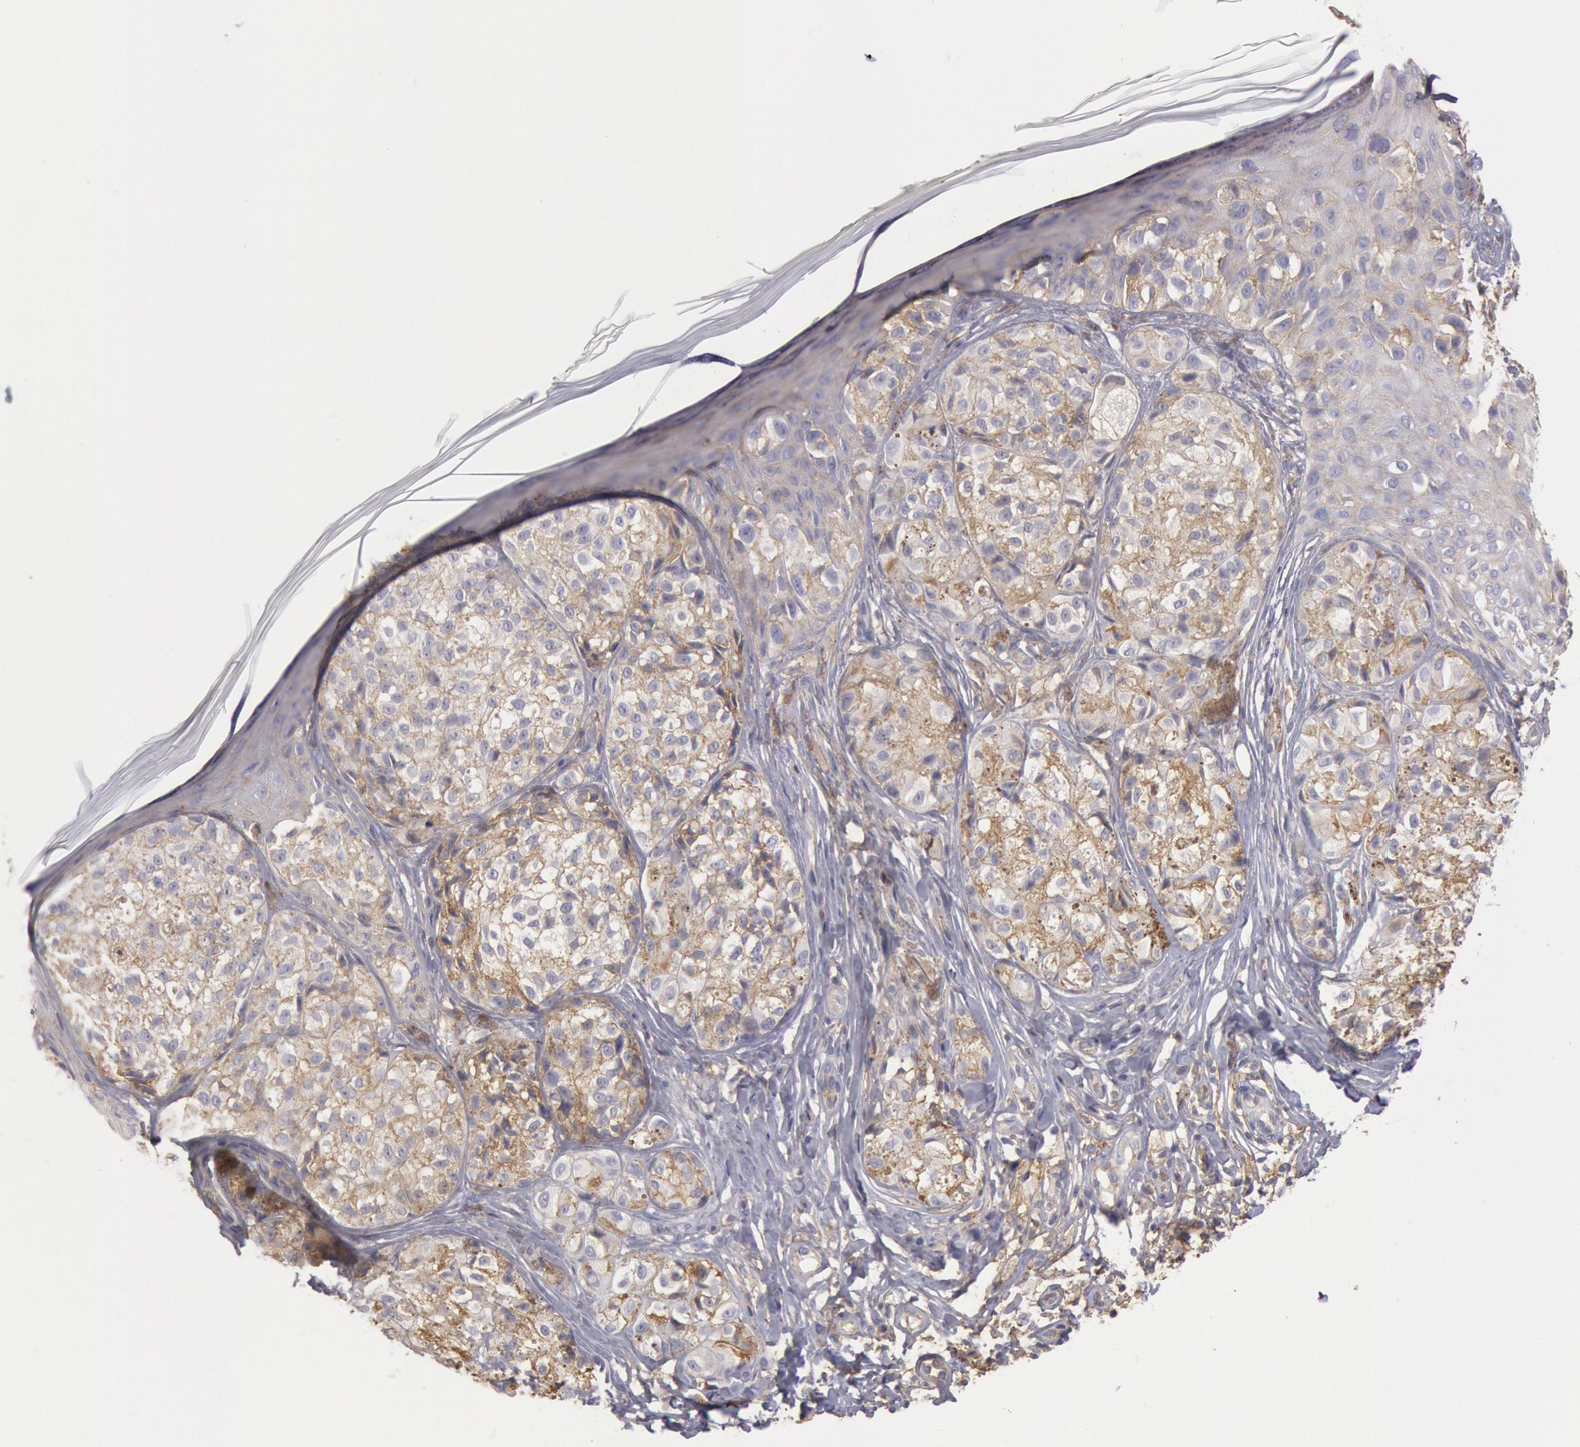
{"staining": {"intensity": "weak", "quantity": ">75%", "location": "cytoplasmic/membranous"}, "tissue": "melanoma", "cell_type": "Tumor cells", "image_type": "cancer", "snomed": [{"axis": "morphology", "description": "Malignant melanoma, NOS"}, {"axis": "topography", "description": "Skin"}], "caption": "Human malignant melanoma stained for a protein (brown) shows weak cytoplasmic/membranous positive expression in about >75% of tumor cells.", "gene": "SNAP23", "patient": {"sex": "male", "age": 57}}